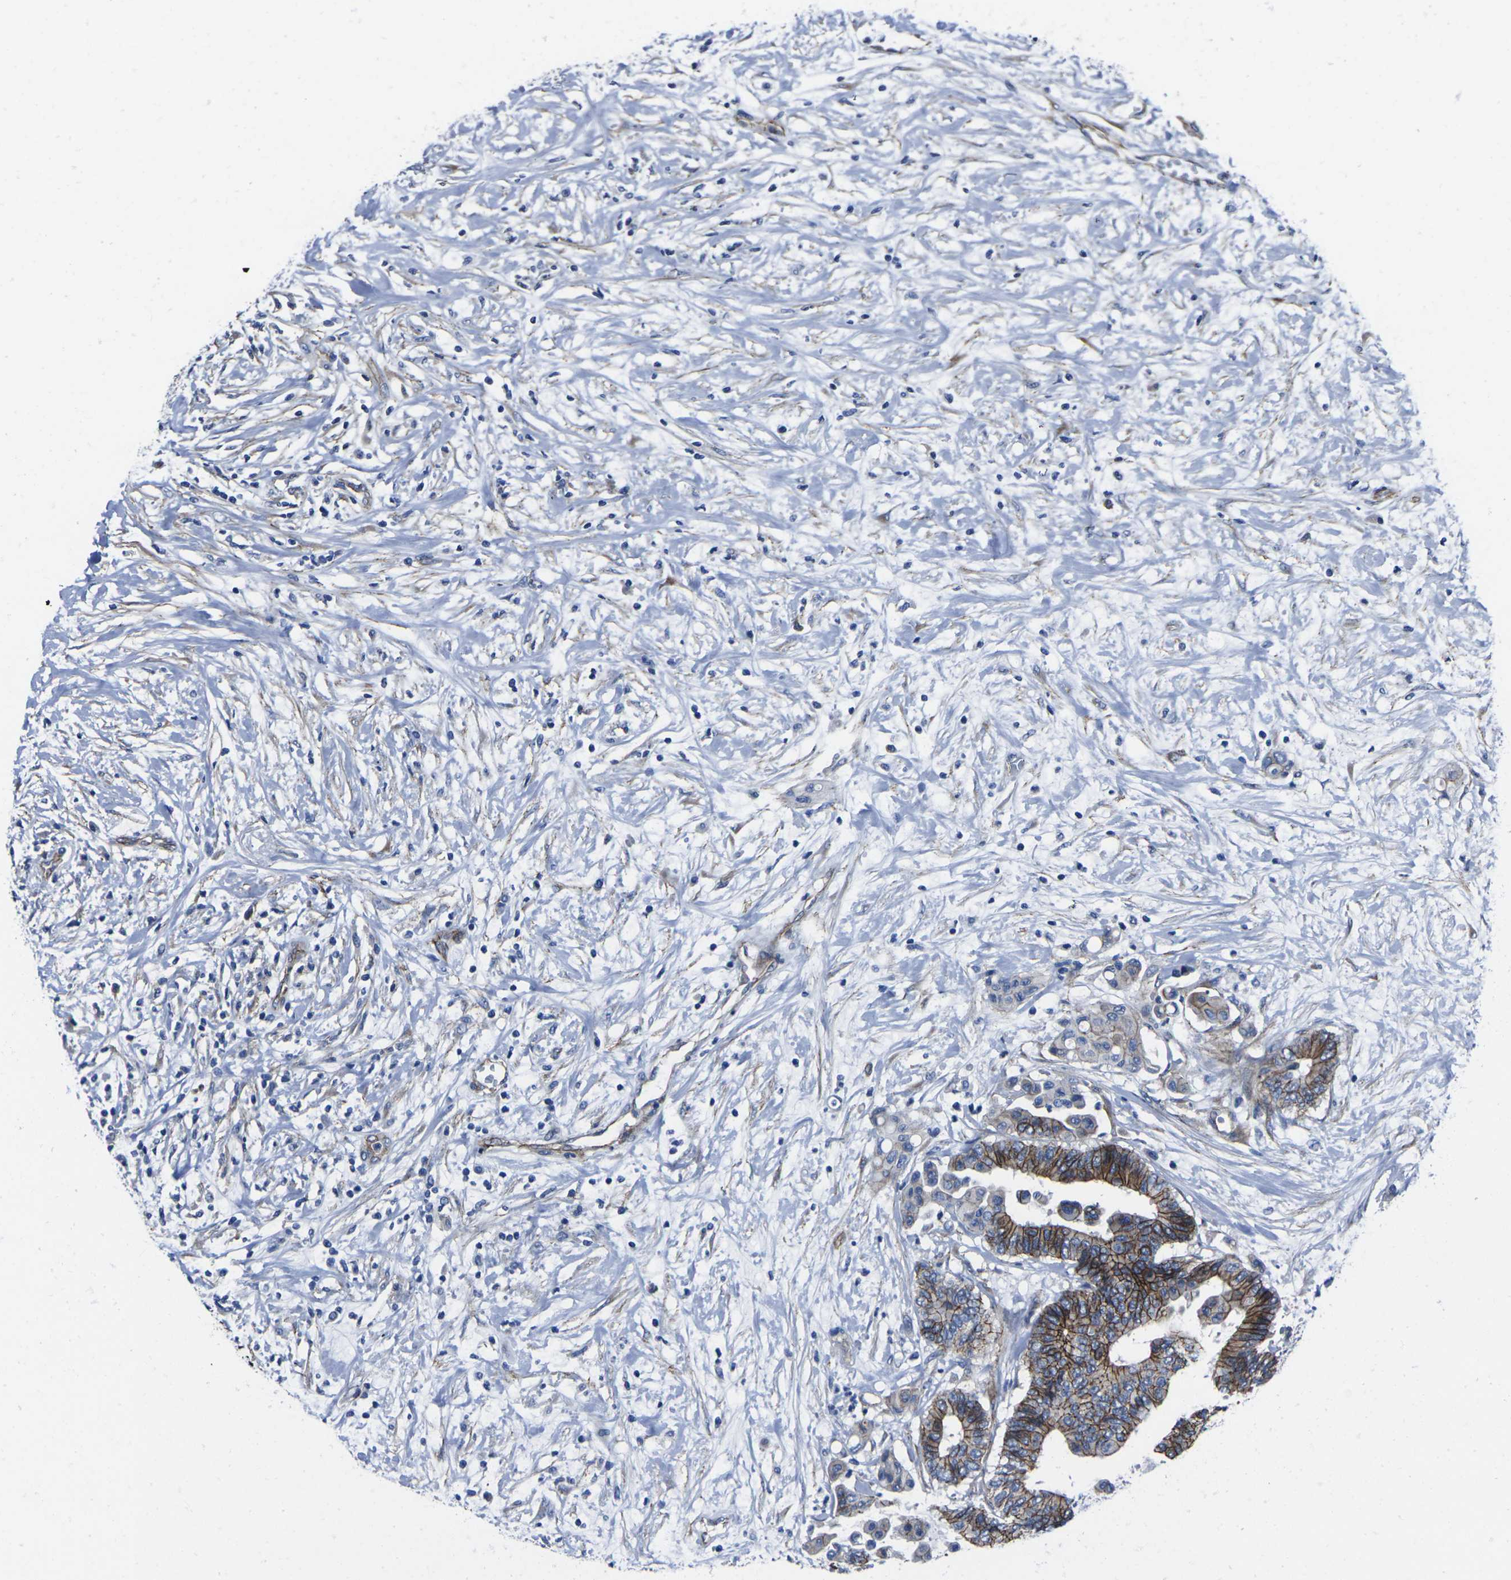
{"staining": {"intensity": "strong", "quantity": ">75%", "location": "cytoplasmic/membranous"}, "tissue": "colorectal cancer", "cell_type": "Tumor cells", "image_type": "cancer", "snomed": [{"axis": "morphology", "description": "Adenocarcinoma, NOS"}, {"axis": "topography", "description": "Colon"}], "caption": "Colorectal cancer (adenocarcinoma) stained with a protein marker exhibits strong staining in tumor cells.", "gene": "NUMB", "patient": {"sex": "male", "age": 82}}